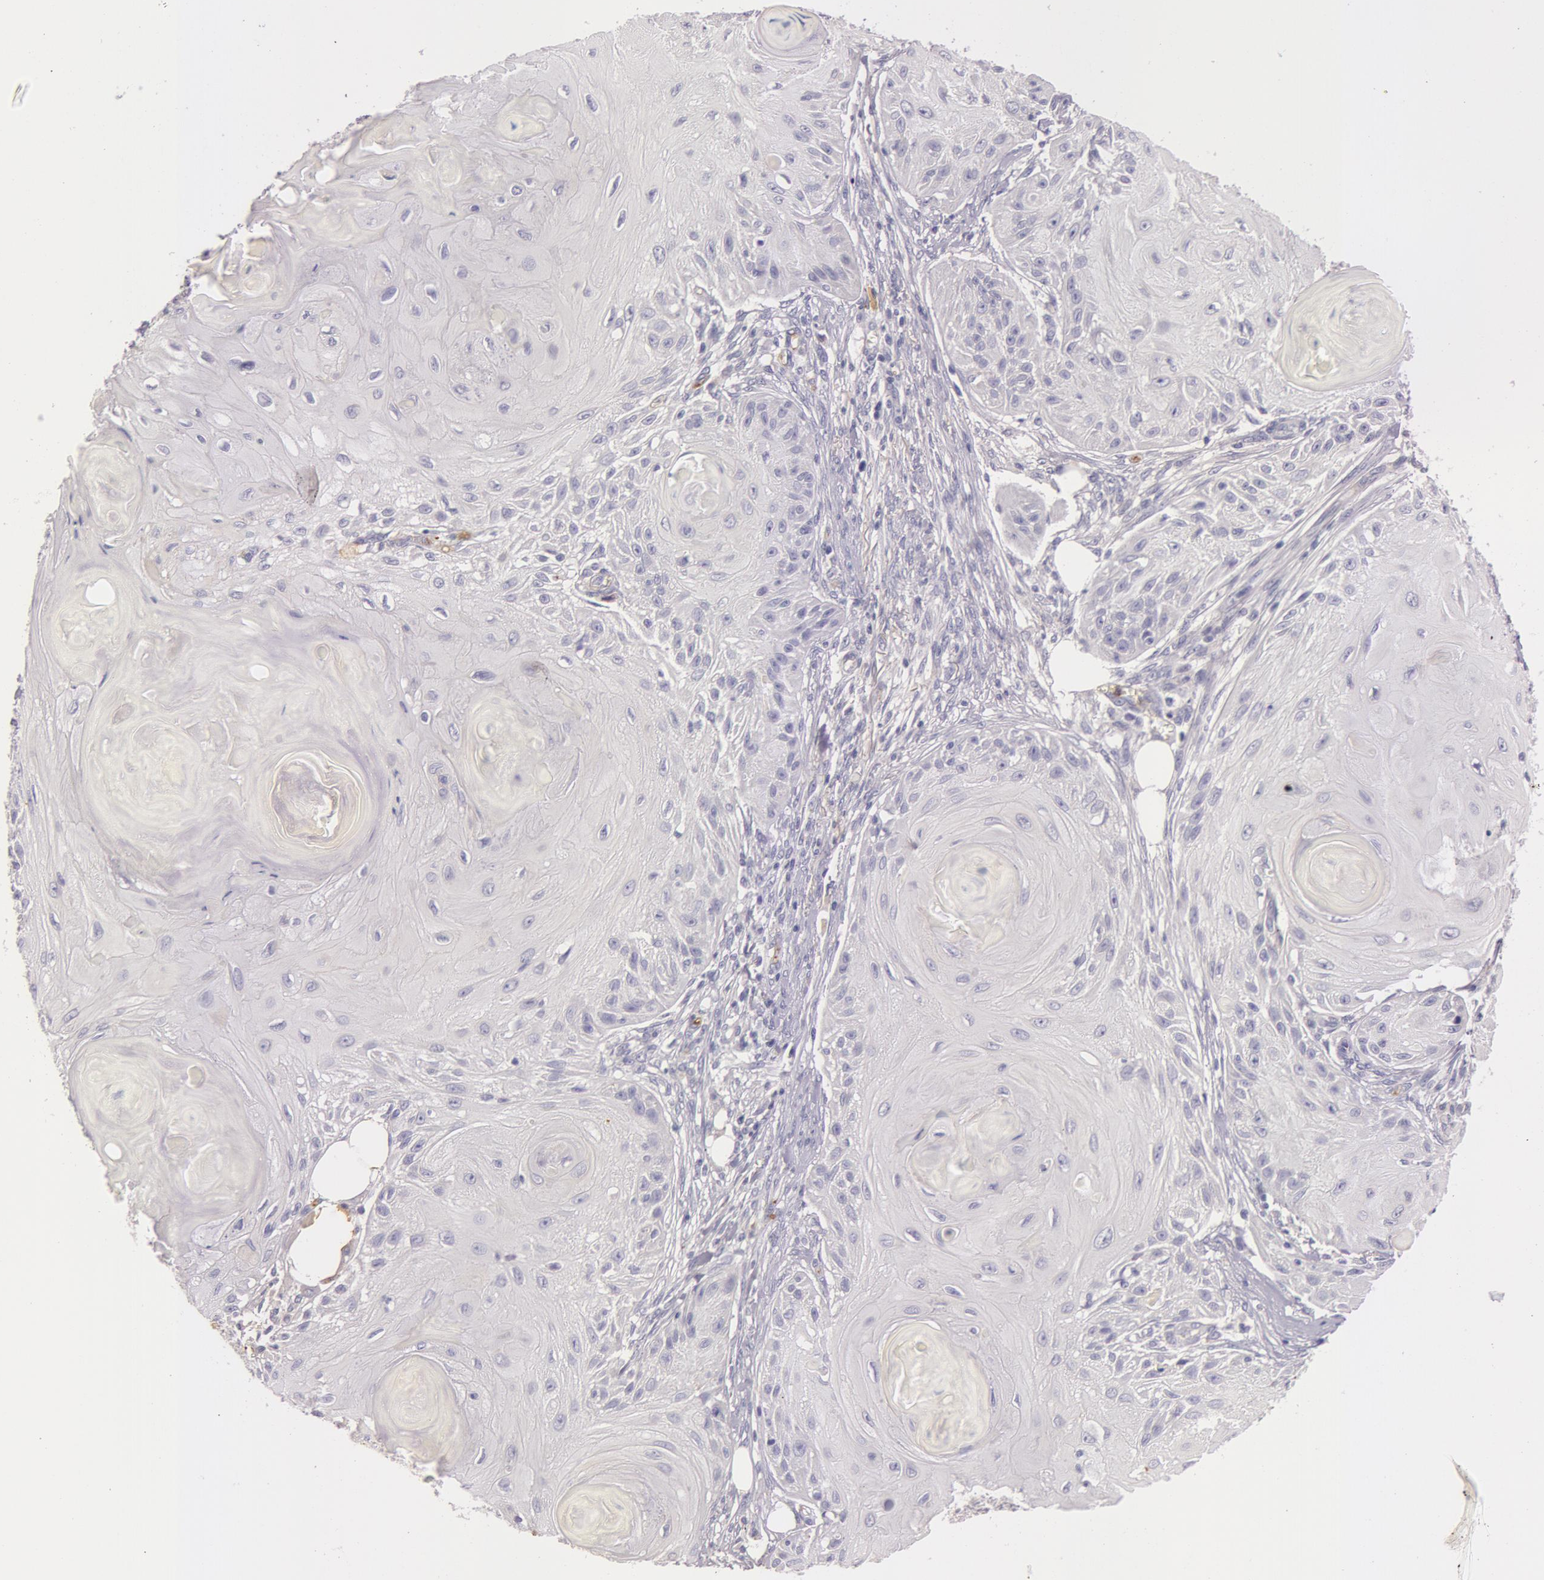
{"staining": {"intensity": "negative", "quantity": "none", "location": "none"}, "tissue": "skin cancer", "cell_type": "Tumor cells", "image_type": "cancer", "snomed": [{"axis": "morphology", "description": "Squamous cell carcinoma, NOS"}, {"axis": "topography", "description": "Skin"}], "caption": "The photomicrograph displays no staining of tumor cells in skin cancer (squamous cell carcinoma).", "gene": "C4BPA", "patient": {"sex": "female", "age": 88}}